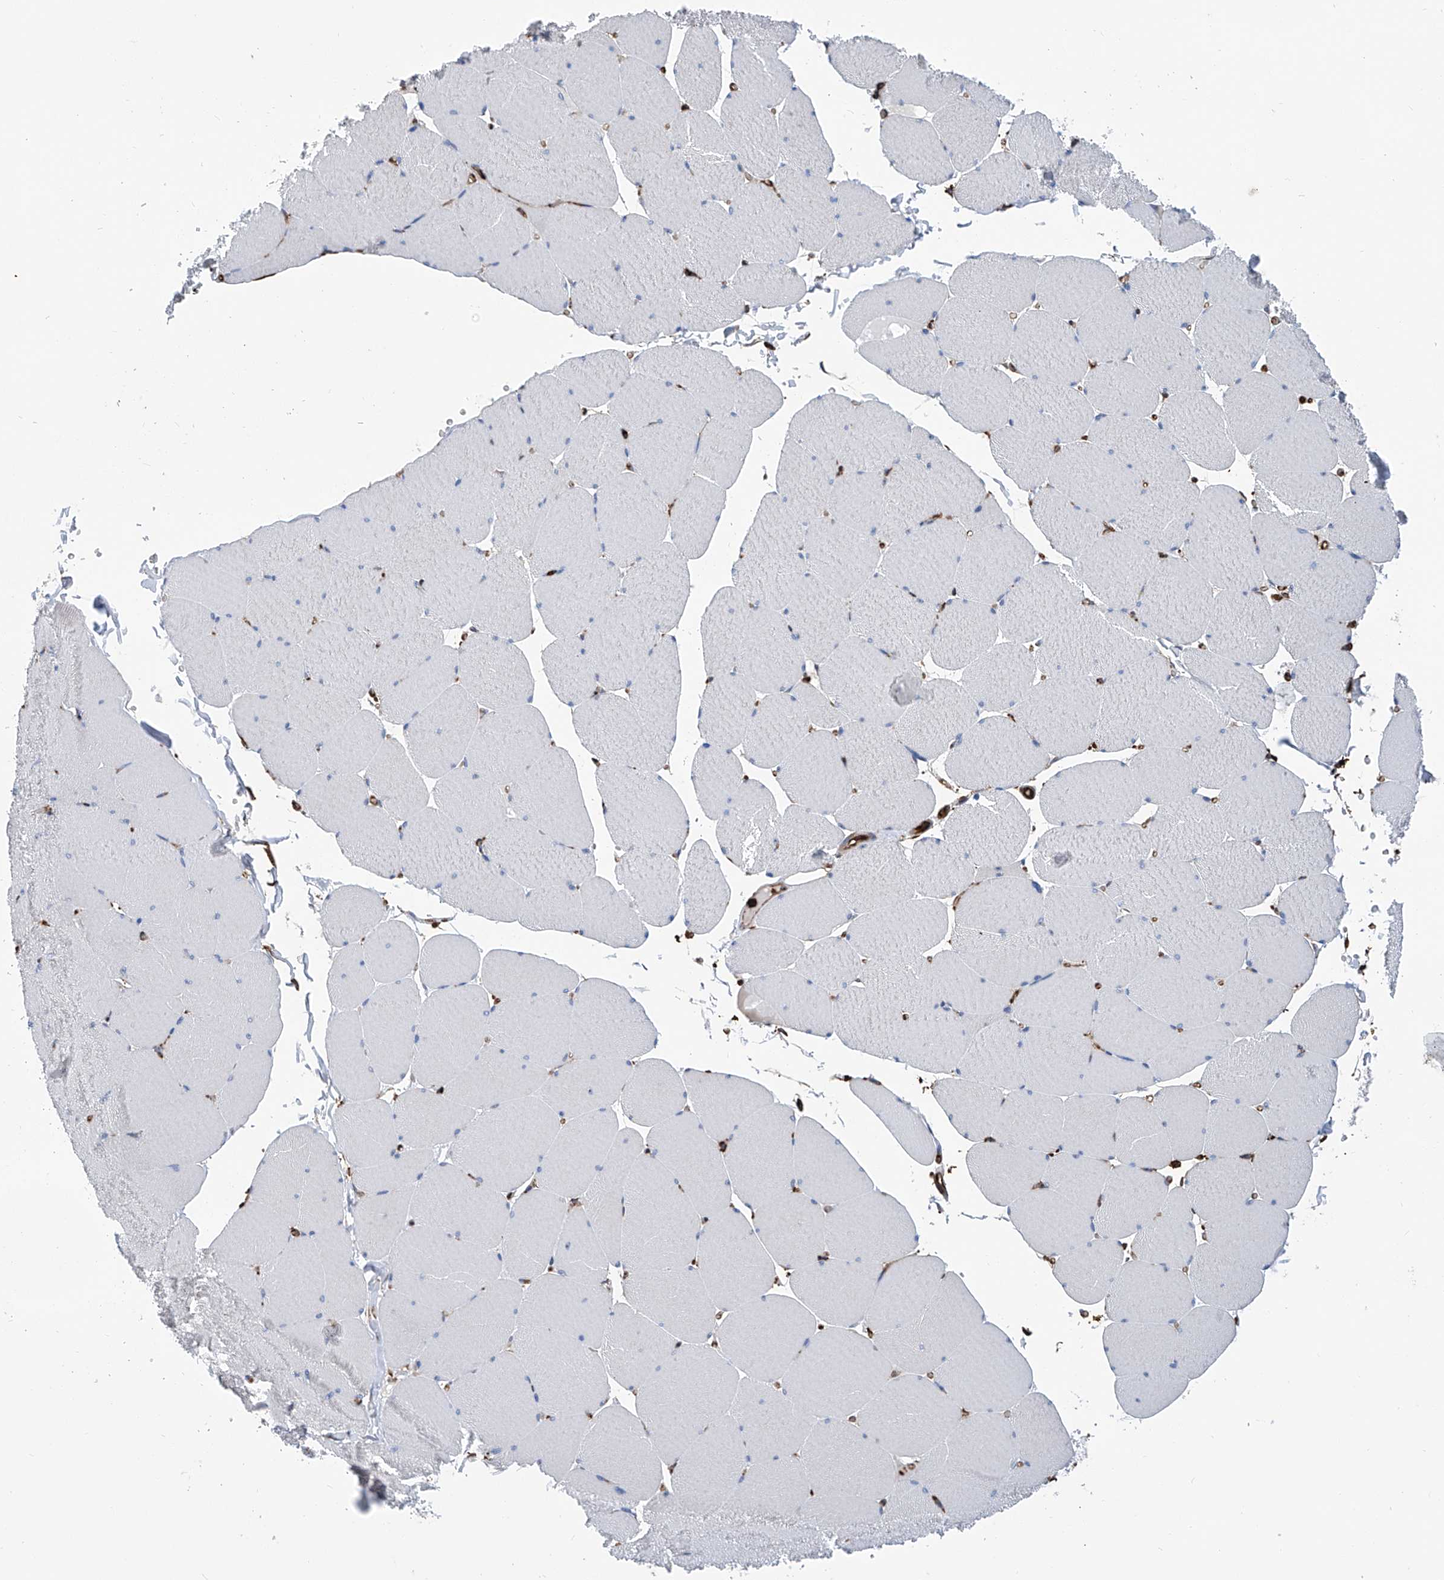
{"staining": {"intensity": "negative", "quantity": "none", "location": "none"}, "tissue": "skeletal muscle", "cell_type": "Myocytes", "image_type": "normal", "snomed": [{"axis": "morphology", "description": "Normal tissue, NOS"}, {"axis": "topography", "description": "Skeletal muscle"}, {"axis": "topography", "description": "Head-Neck"}], "caption": "Protein analysis of unremarkable skeletal muscle demonstrates no significant staining in myocytes.", "gene": "ZNF484", "patient": {"sex": "male", "age": 66}}